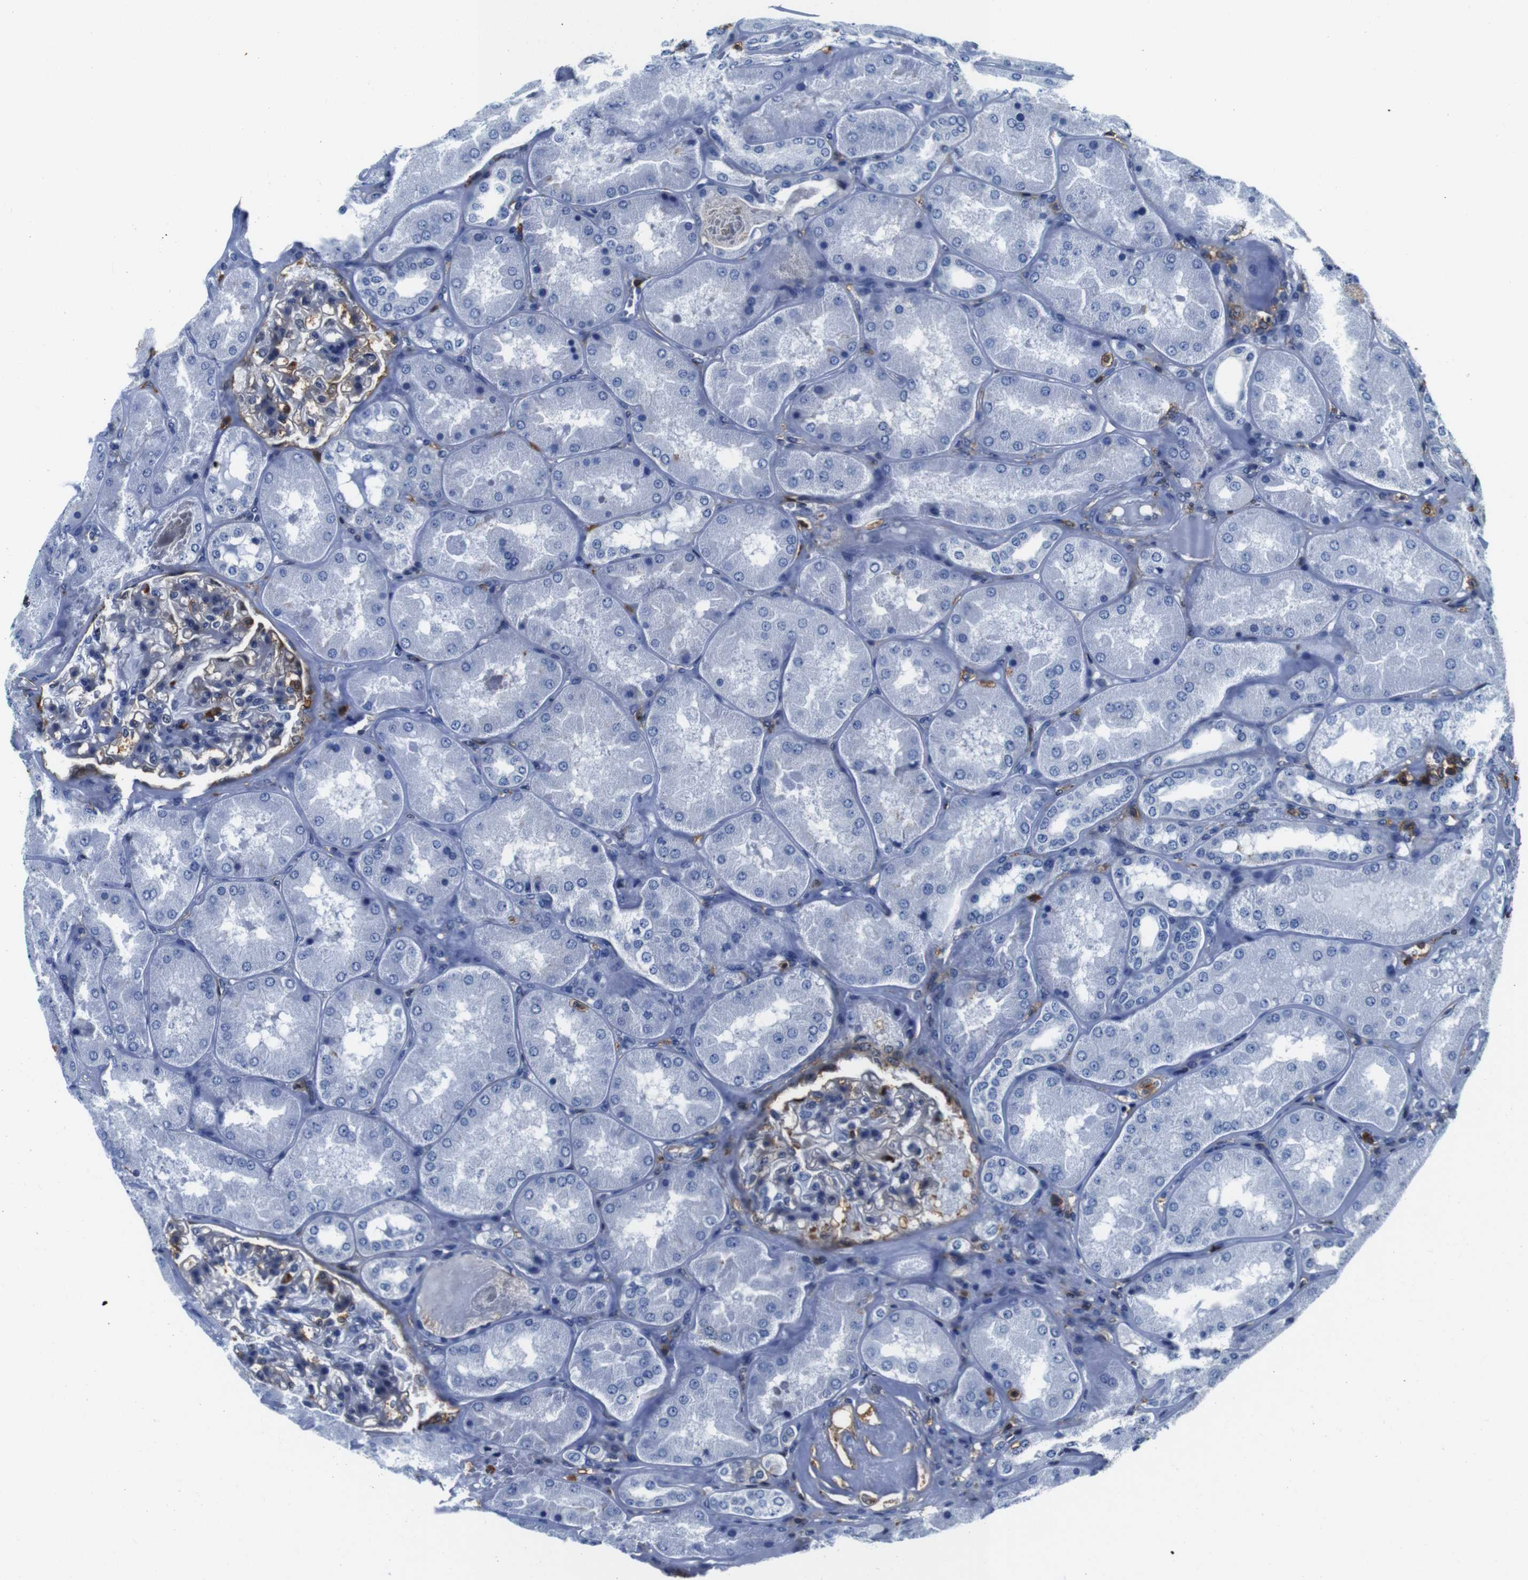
{"staining": {"intensity": "moderate", "quantity": "<25%", "location": "cytoplasmic/membranous"}, "tissue": "kidney", "cell_type": "Cells in glomeruli", "image_type": "normal", "snomed": [{"axis": "morphology", "description": "Normal tissue, NOS"}, {"axis": "topography", "description": "Kidney"}], "caption": "Moderate cytoplasmic/membranous positivity is identified in about <25% of cells in glomeruli in benign kidney.", "gene": "ANXA1", "patient": {"sex": "female", "age": 56}}